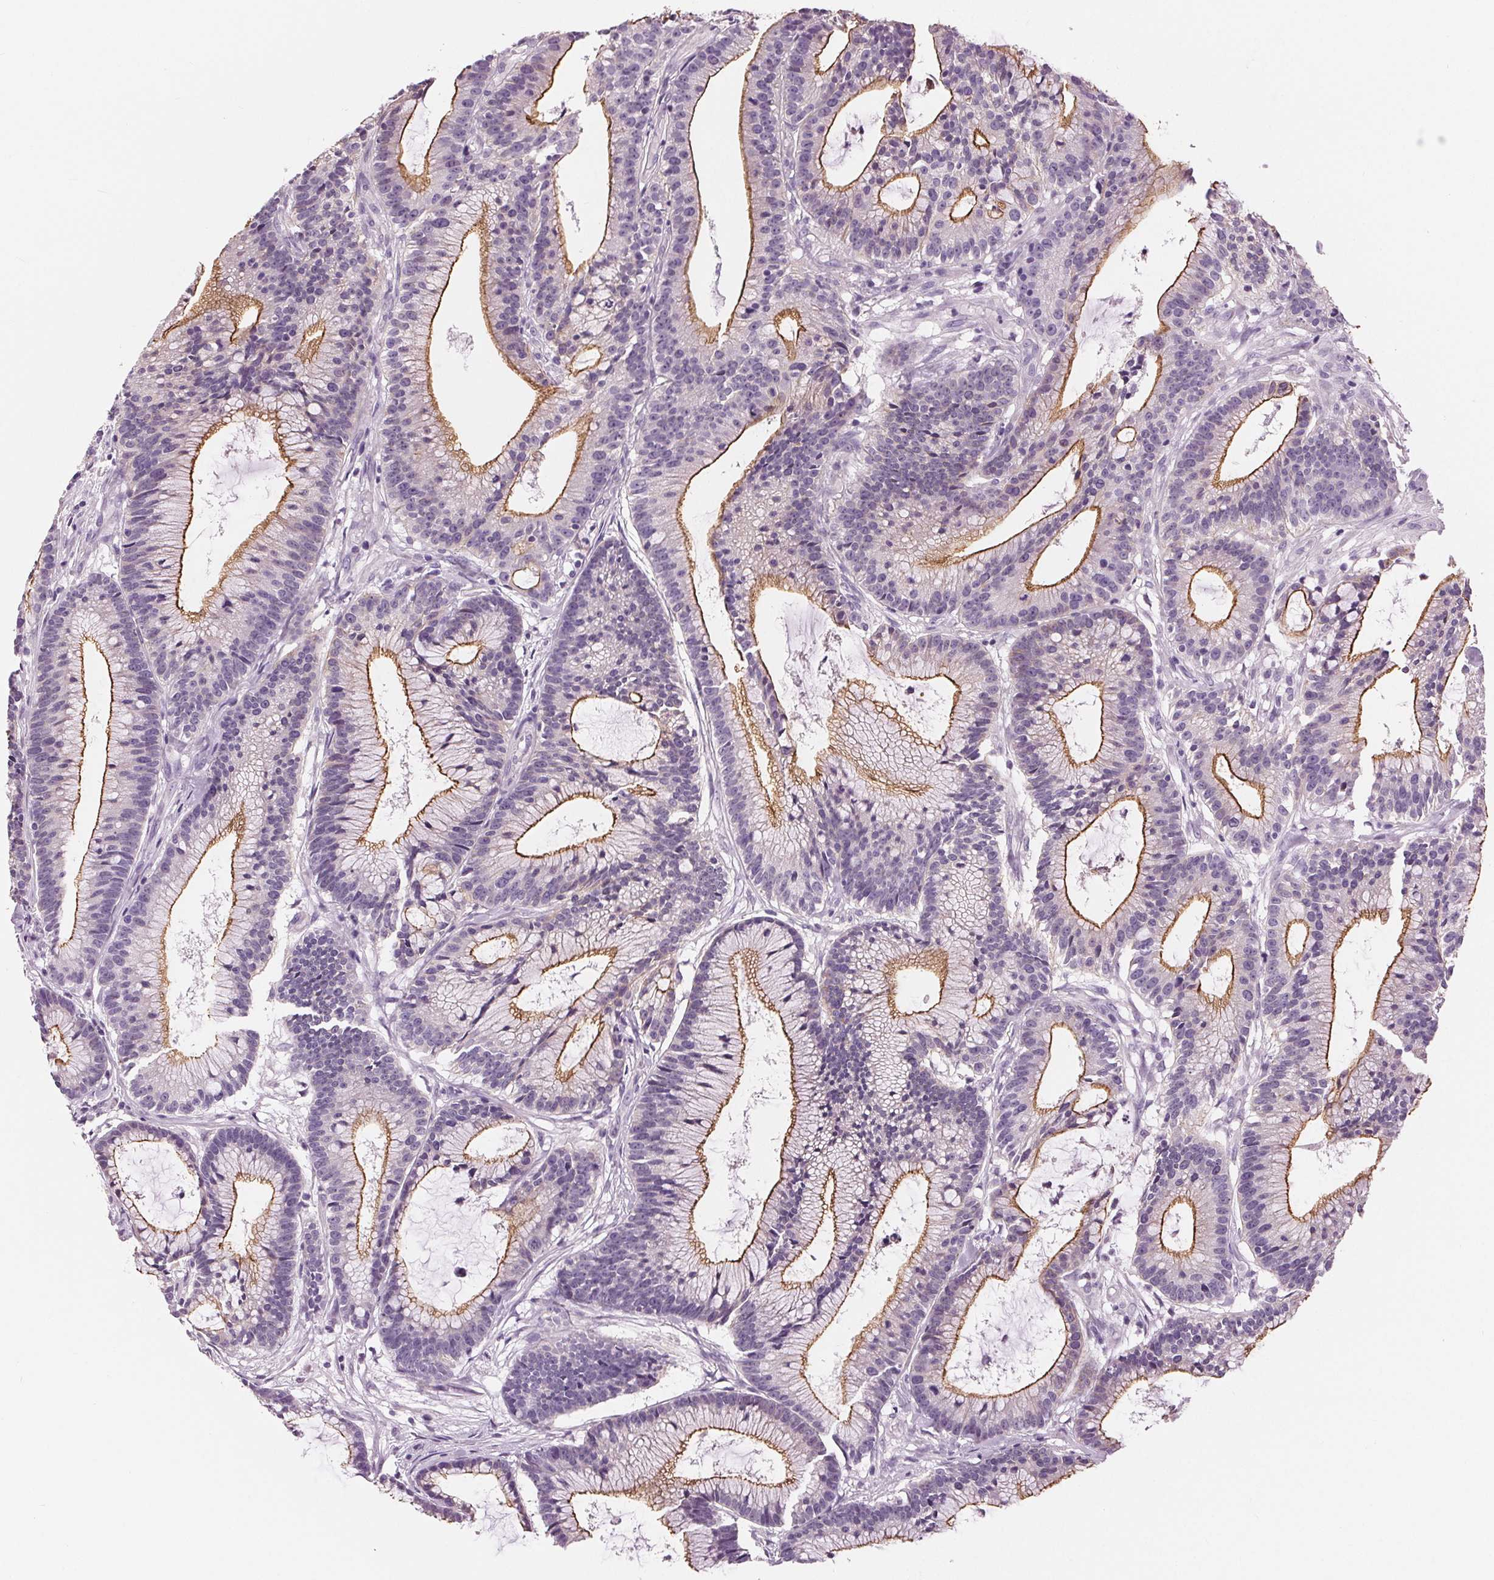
{"staining": {"intensity": "strong", "quantity": "25%-75%", "location": "cytoplasmic/membranous"}, "tissue": "colorectal cancer", "cell_type": "Tumor cells", "image_type": "cancer", "snomed": [{"axis": "morphology", "description": "Adenocarcinoma, NOS"}, {"axis": "topography", "description": "Colon"}], "caption": "Approximately 25%-75% of tumor cells in colorectal cancer exhibit strong cytoplasmic/membranous protein positivity as visualized by brown immunohistochemical staining.", "gene": "MISP", "patient": {"sex": "female", "age": 78}}